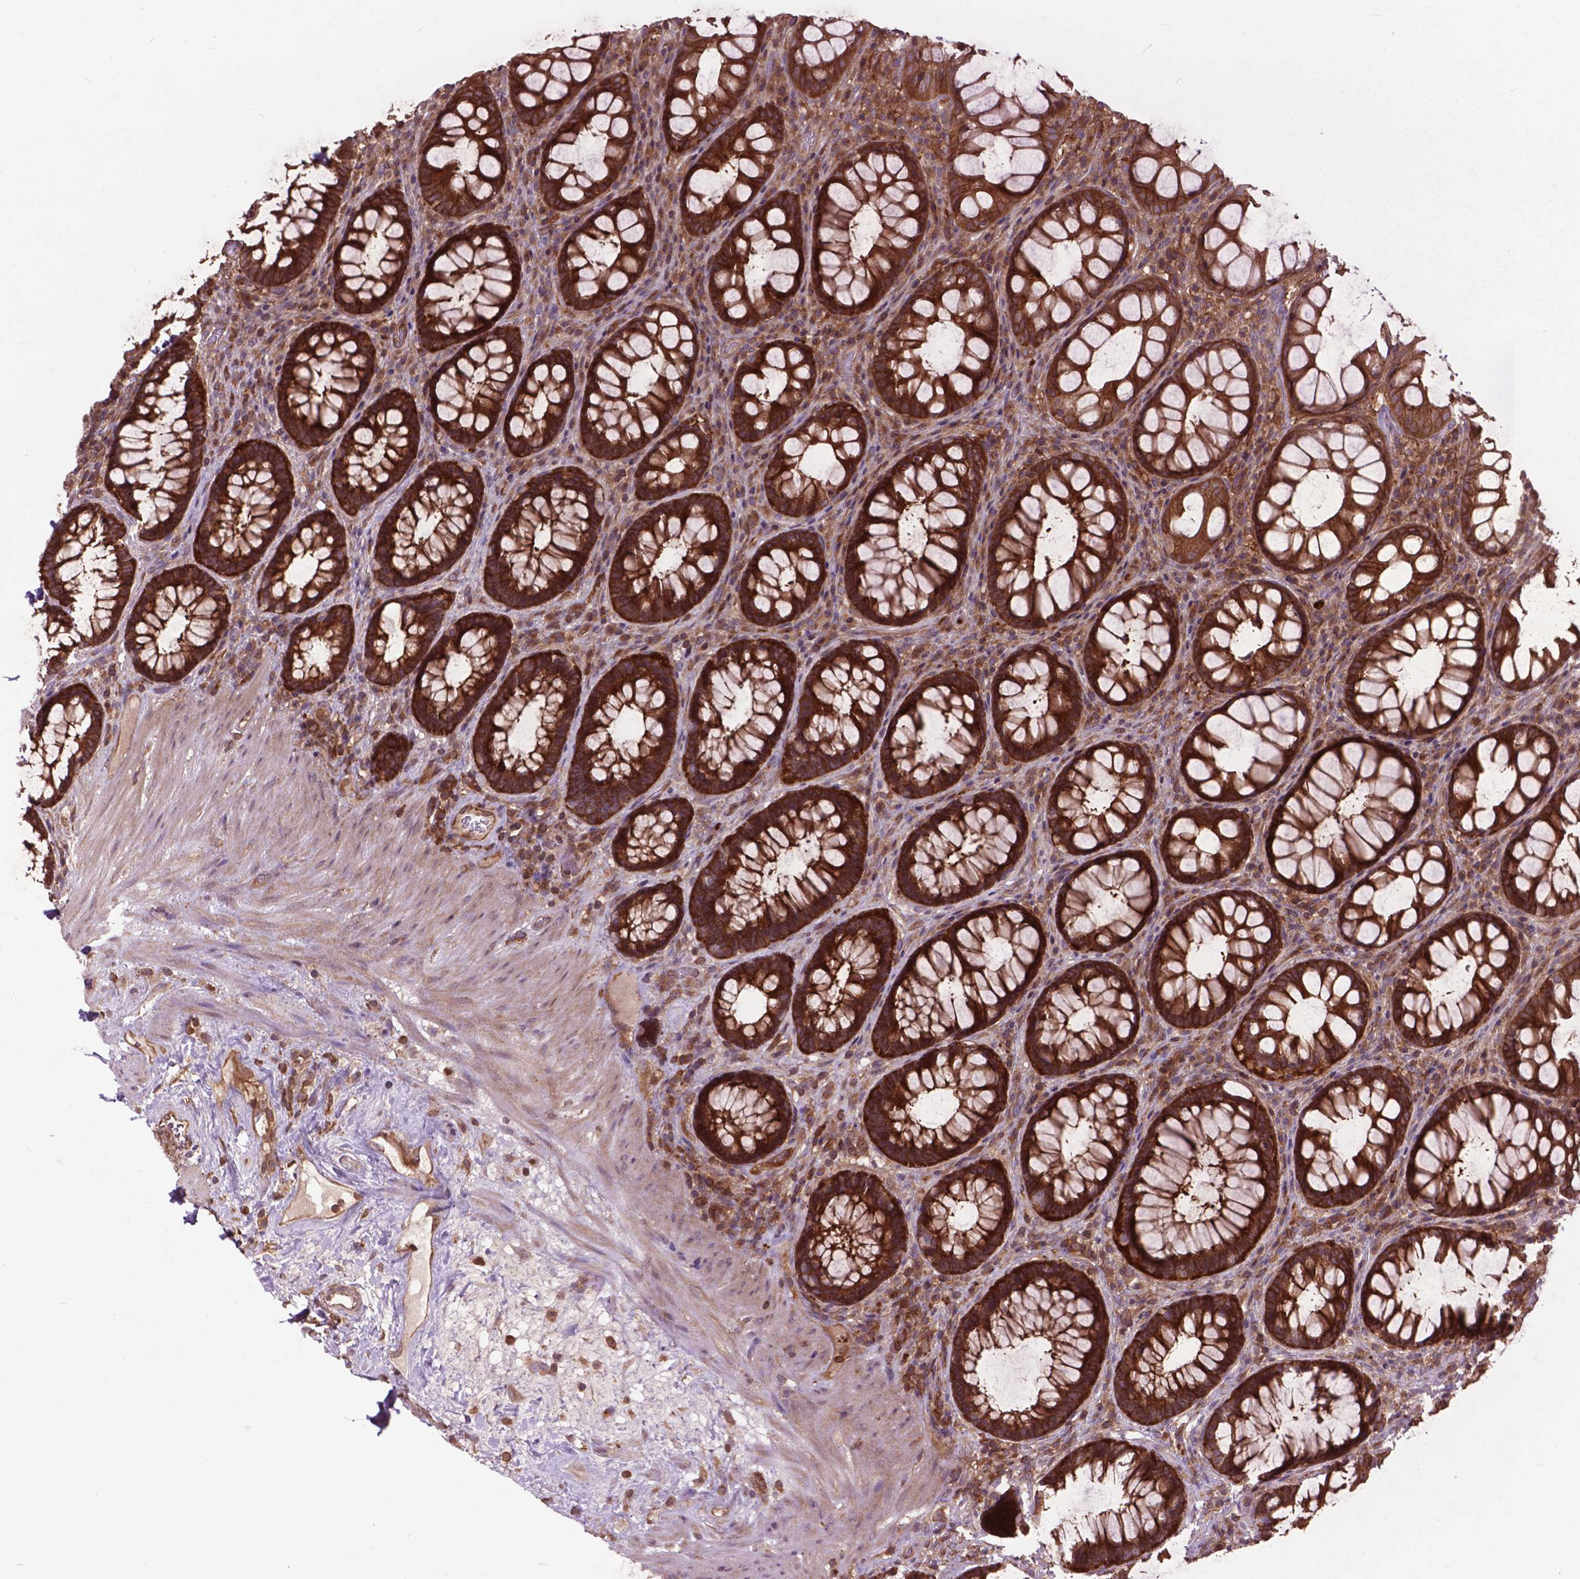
{"staining": {"intensity": "strong", "quantity": ">75%", "location": "cytoplasmic/membranous"}, "tissue": "rectum", "cell_type": "Glandular cells", "image_type": "normal", "snomed": [{"axis": "morphology", "description": "Normal tissue, NOS"}, {"axis": "topography", "description": "Rectum"}], "caption": "Immunohistochemistry (IHC) of benign human rectum demonstrates high levels of strong cytoplasmic/membranous staining in about >75% of glandular cells. Ihc stains the protein of interest in brown and the nuclei are stained blue.", "gene": "ARAF", "patient": {"sex": "male", "age": 72}}